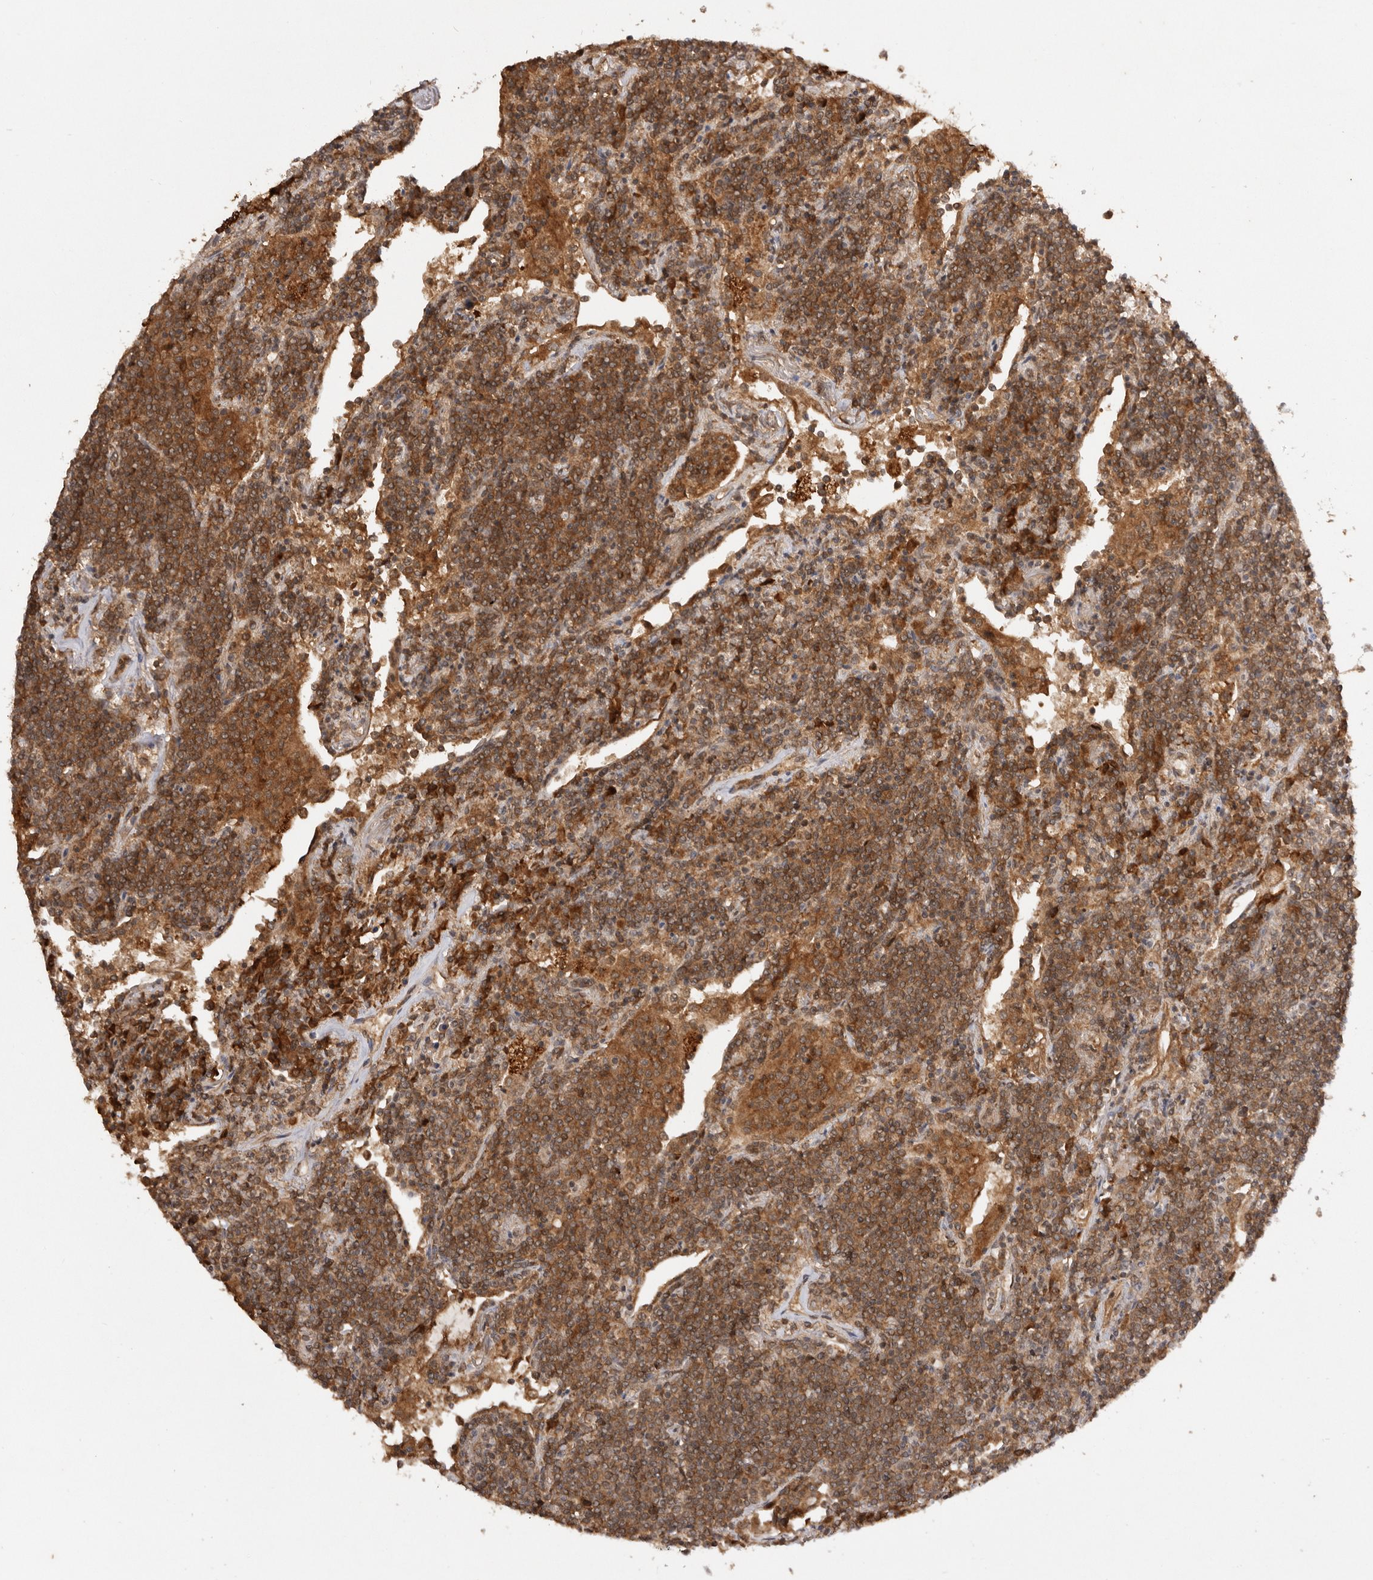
{"staining": {"intensity": "moderate", "quantity": ">75%", "location": "cytoplasmic/membranous"}, "tissue": "lymphoma", "cell_type": "Tumor cells", "image_type": "cancer", "snomed": [{"axis": "morphology", "description": "Malignant lymphoma, non-Hodgkin's type, Low grade"}, {"axis": "topography", "description": "Lung"}], "caption": "Lymphoma stained with immunohistochemistry reveals moderate cytoplasmic/membranous staining in about >75% of tumor cells.", "gene": "TARS2", "patient": {"sex": "female", "age": 71}}